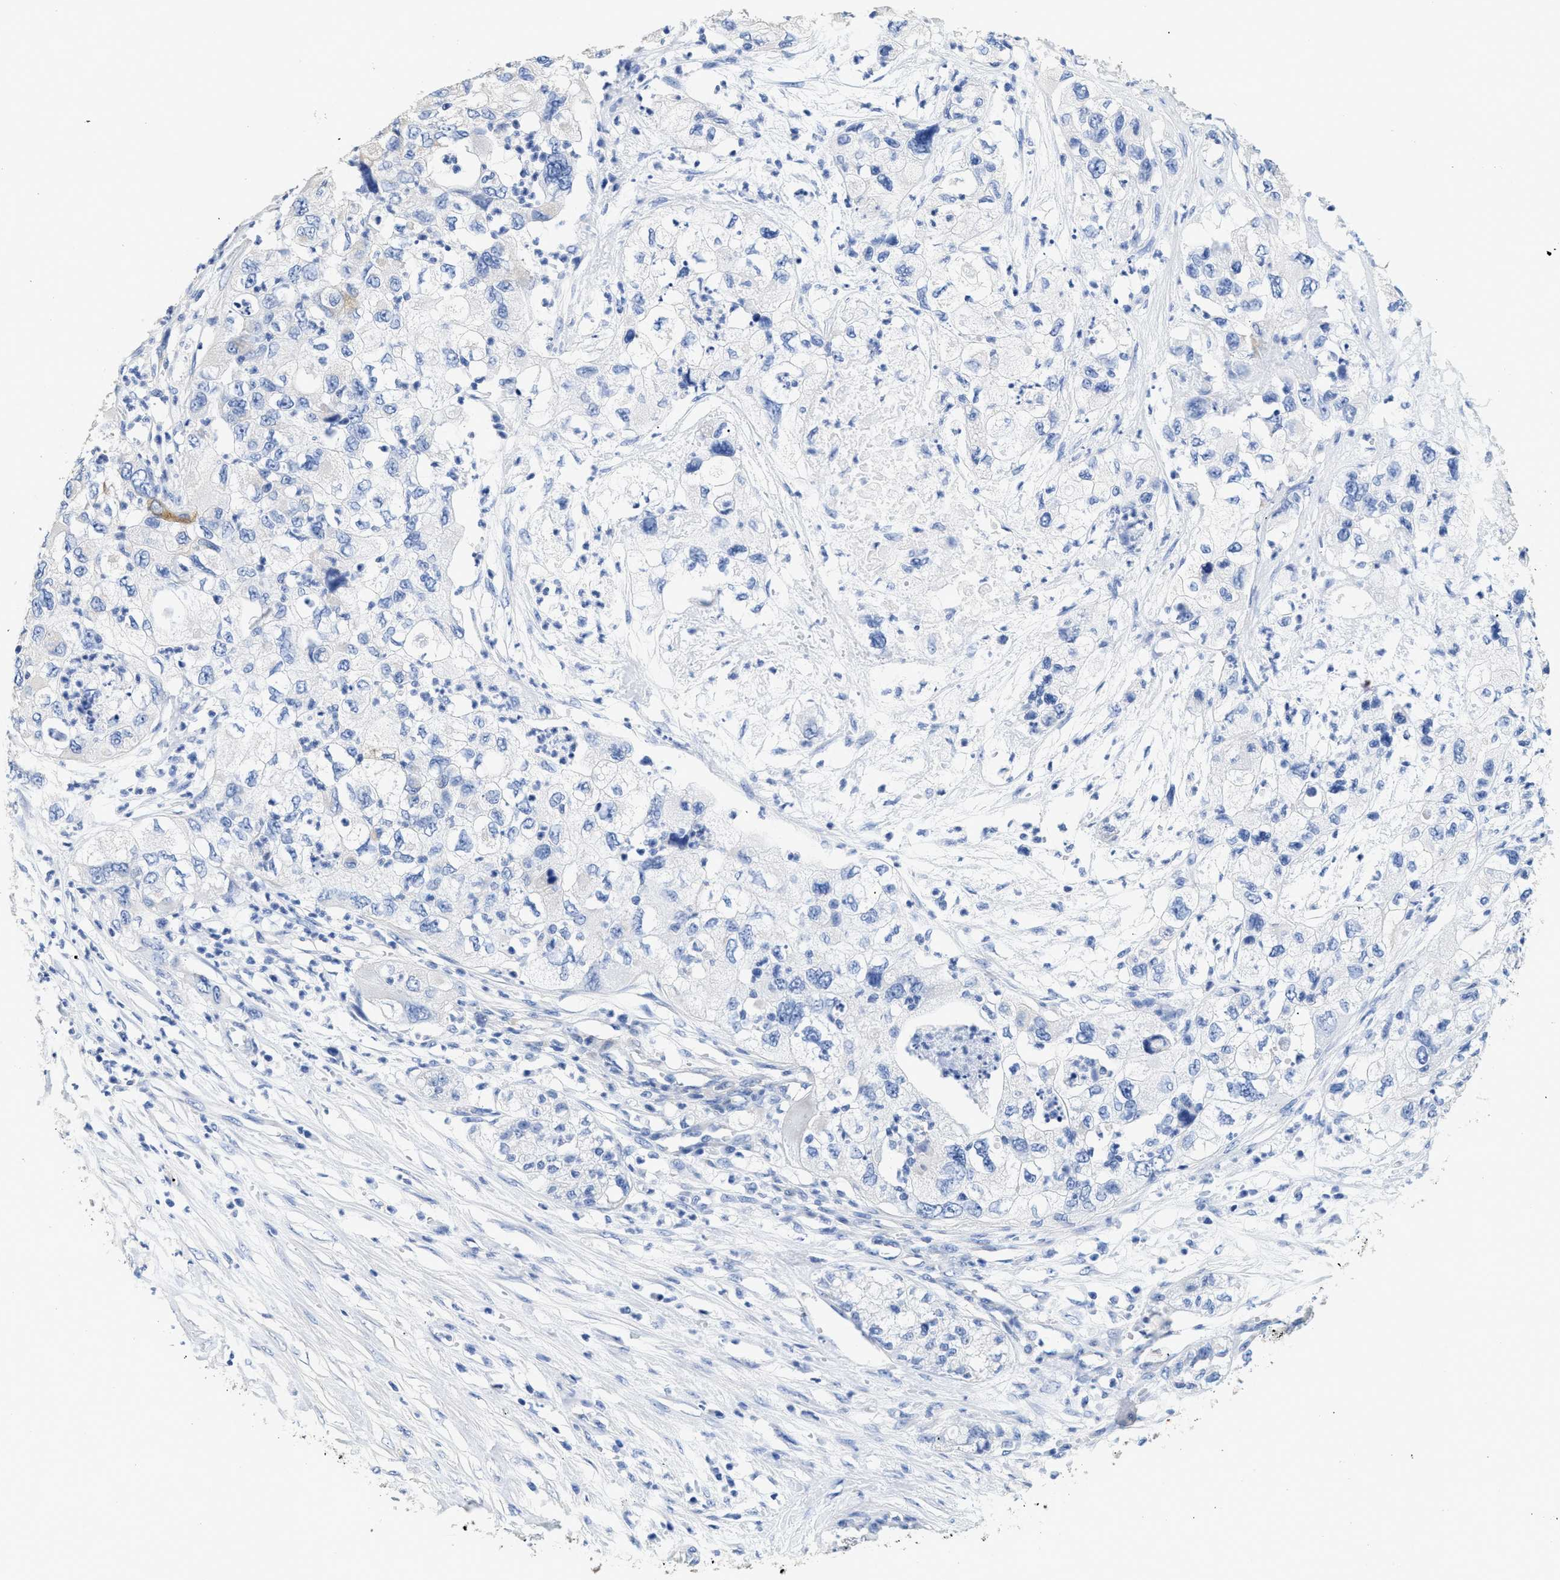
{"staining": {"intensity": "negative", "quantity": "none", "location": "none"}, "tissue": "pancreatic cancer", "cell_type": "Tumor cells", "image_type": "cancer", "snomed": [{"axis": "morphology", "description": "Adenocarcinoma, NOS"}, {"axis": "topography", "description": "Pancreas"}], "caption": "There is no significant staining in tumor cells of pancreatic cancer.", "gene": "DLC1", "patient": {"sex": "female", "age": 78}}